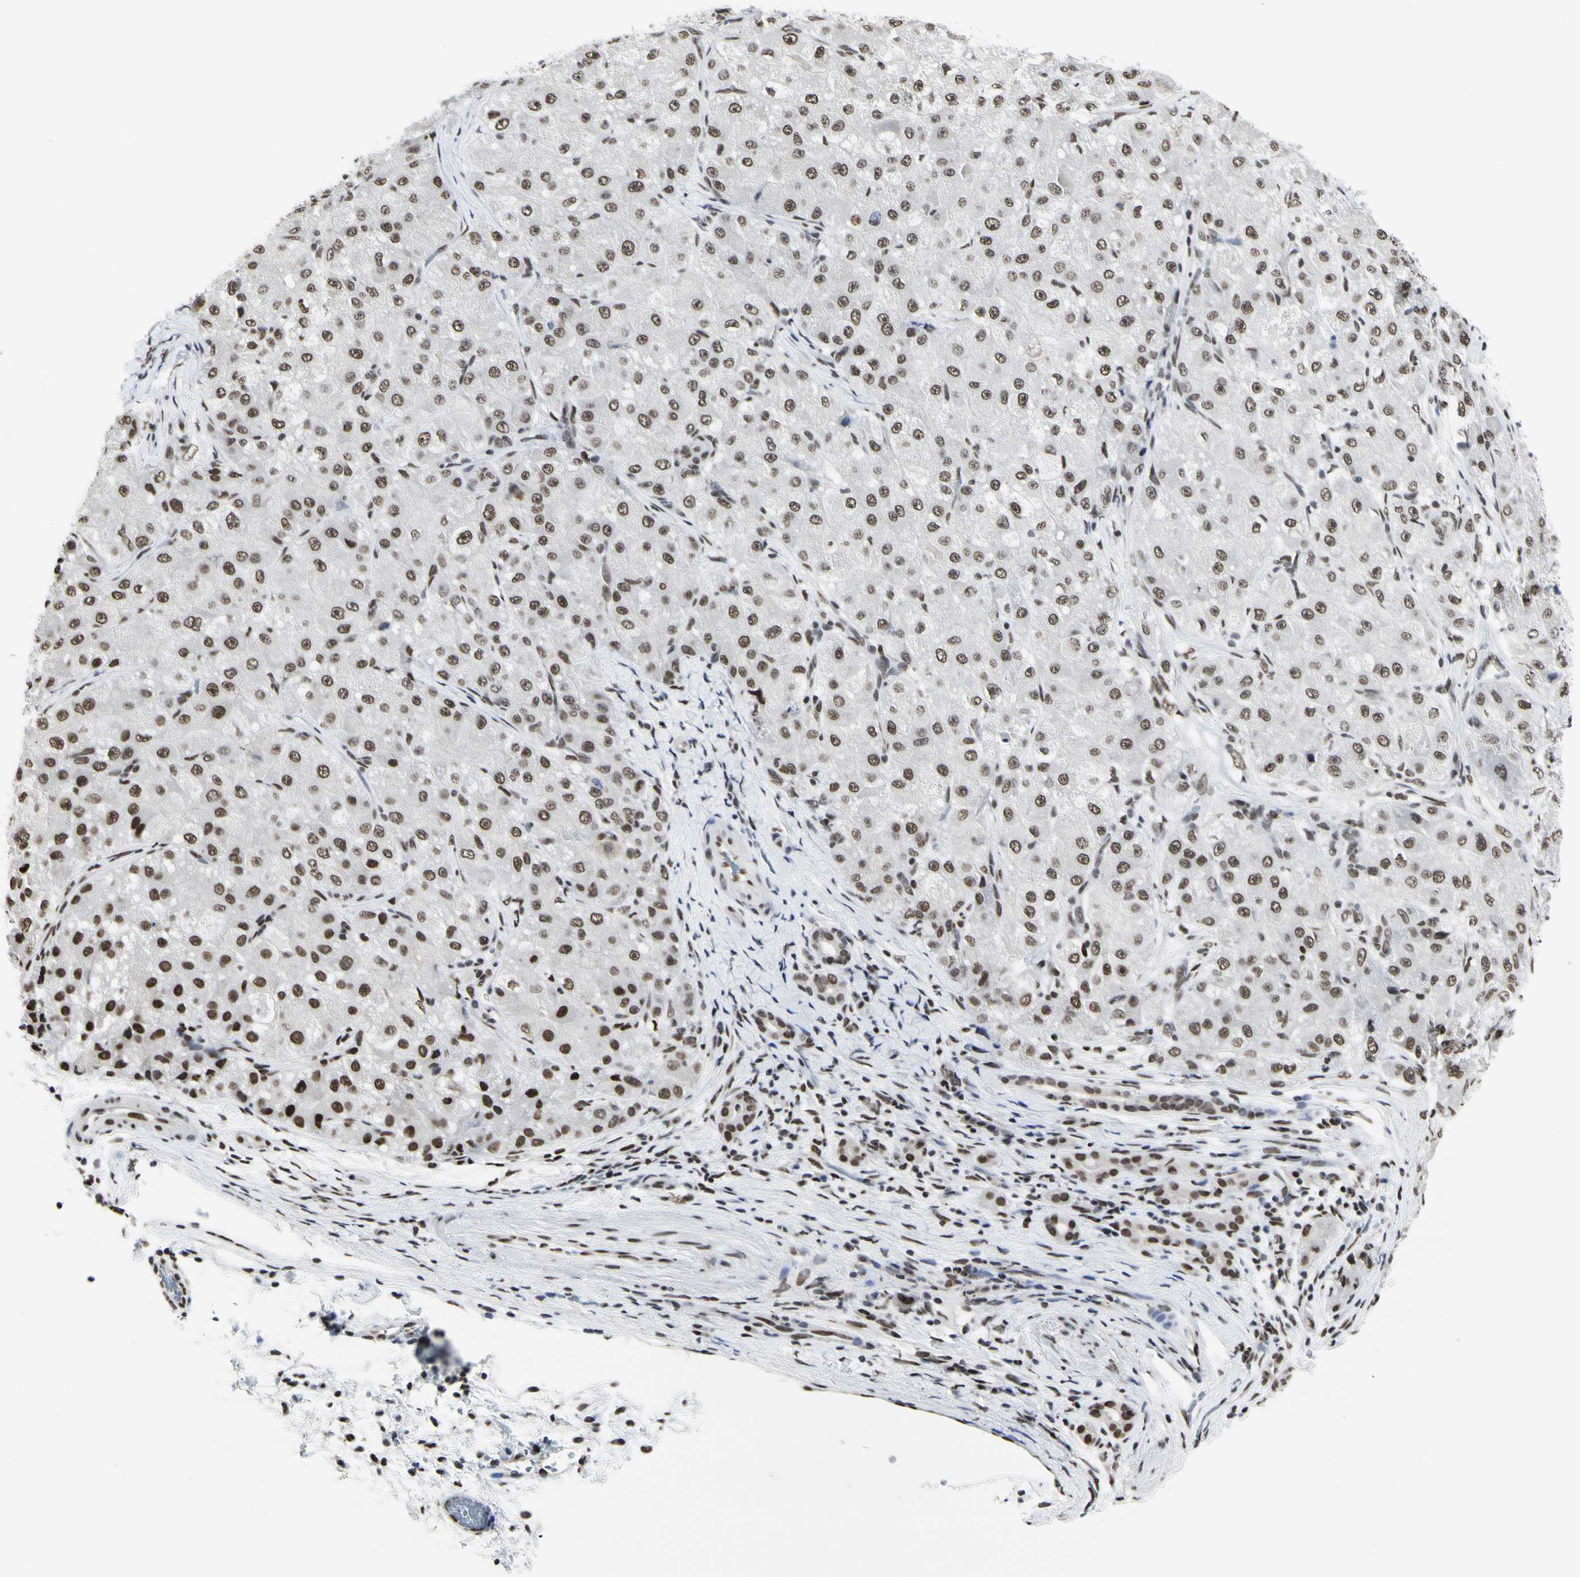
{"staining": {"intensity": "moderate", "quantity": ">75%", "location": "nuclear"}, "tissue": "liver cancer", "cell_type": "Tumor cells", "image_type": "cancer", "snomed": [{"axis": "morphology", "description": "Carcinoma, Hepatocellular, NOS"}, {"axis": "topography", "description": "Liver"}], "caption": "Moderate nuclear expression is identified in about >75% of tumor cells in liver cancer.", "gene": "PRMT3", "patient": {"sex": "male", "age": 80}}